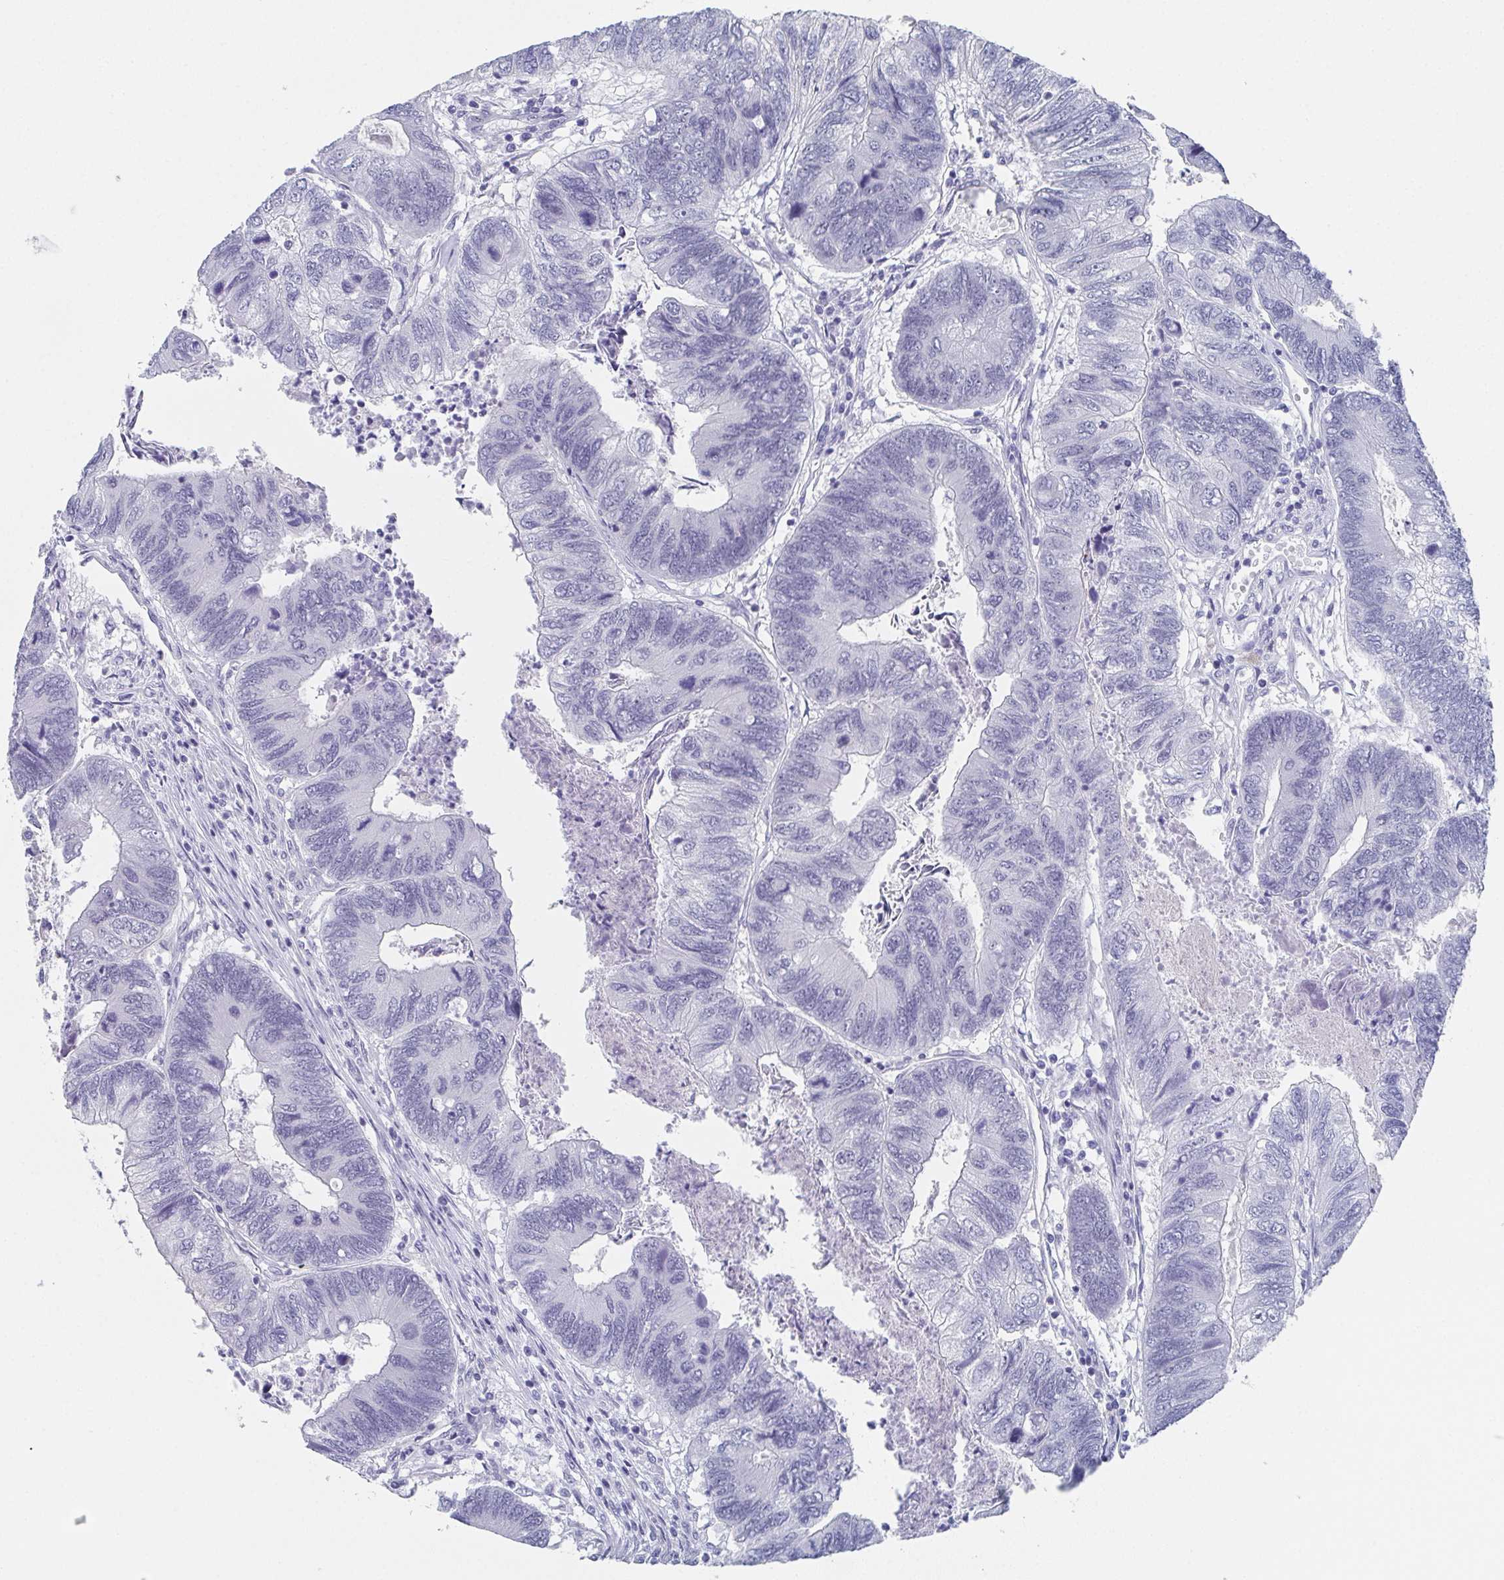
{"staining": {"intensity": "negative", "quantity": "none", "location": "none"}, "tissue": "colorectal cancer", "cell_type": "Tumor cells", "image_type": "cancer", "snomed": [{"axis": "morphology", "description": "Adenocarcinoma, NOS"}, {"axis": "topography", "description": "Colon"}], "caption": "High magnification brightfield microscopy of colorectal cancer stained with DAB (brown) and counterstained with hematoxylin (blue): tumor cells show no significant staining.", "gene": "DYDC2", "patient": {"sex": "female", "age": 67}}